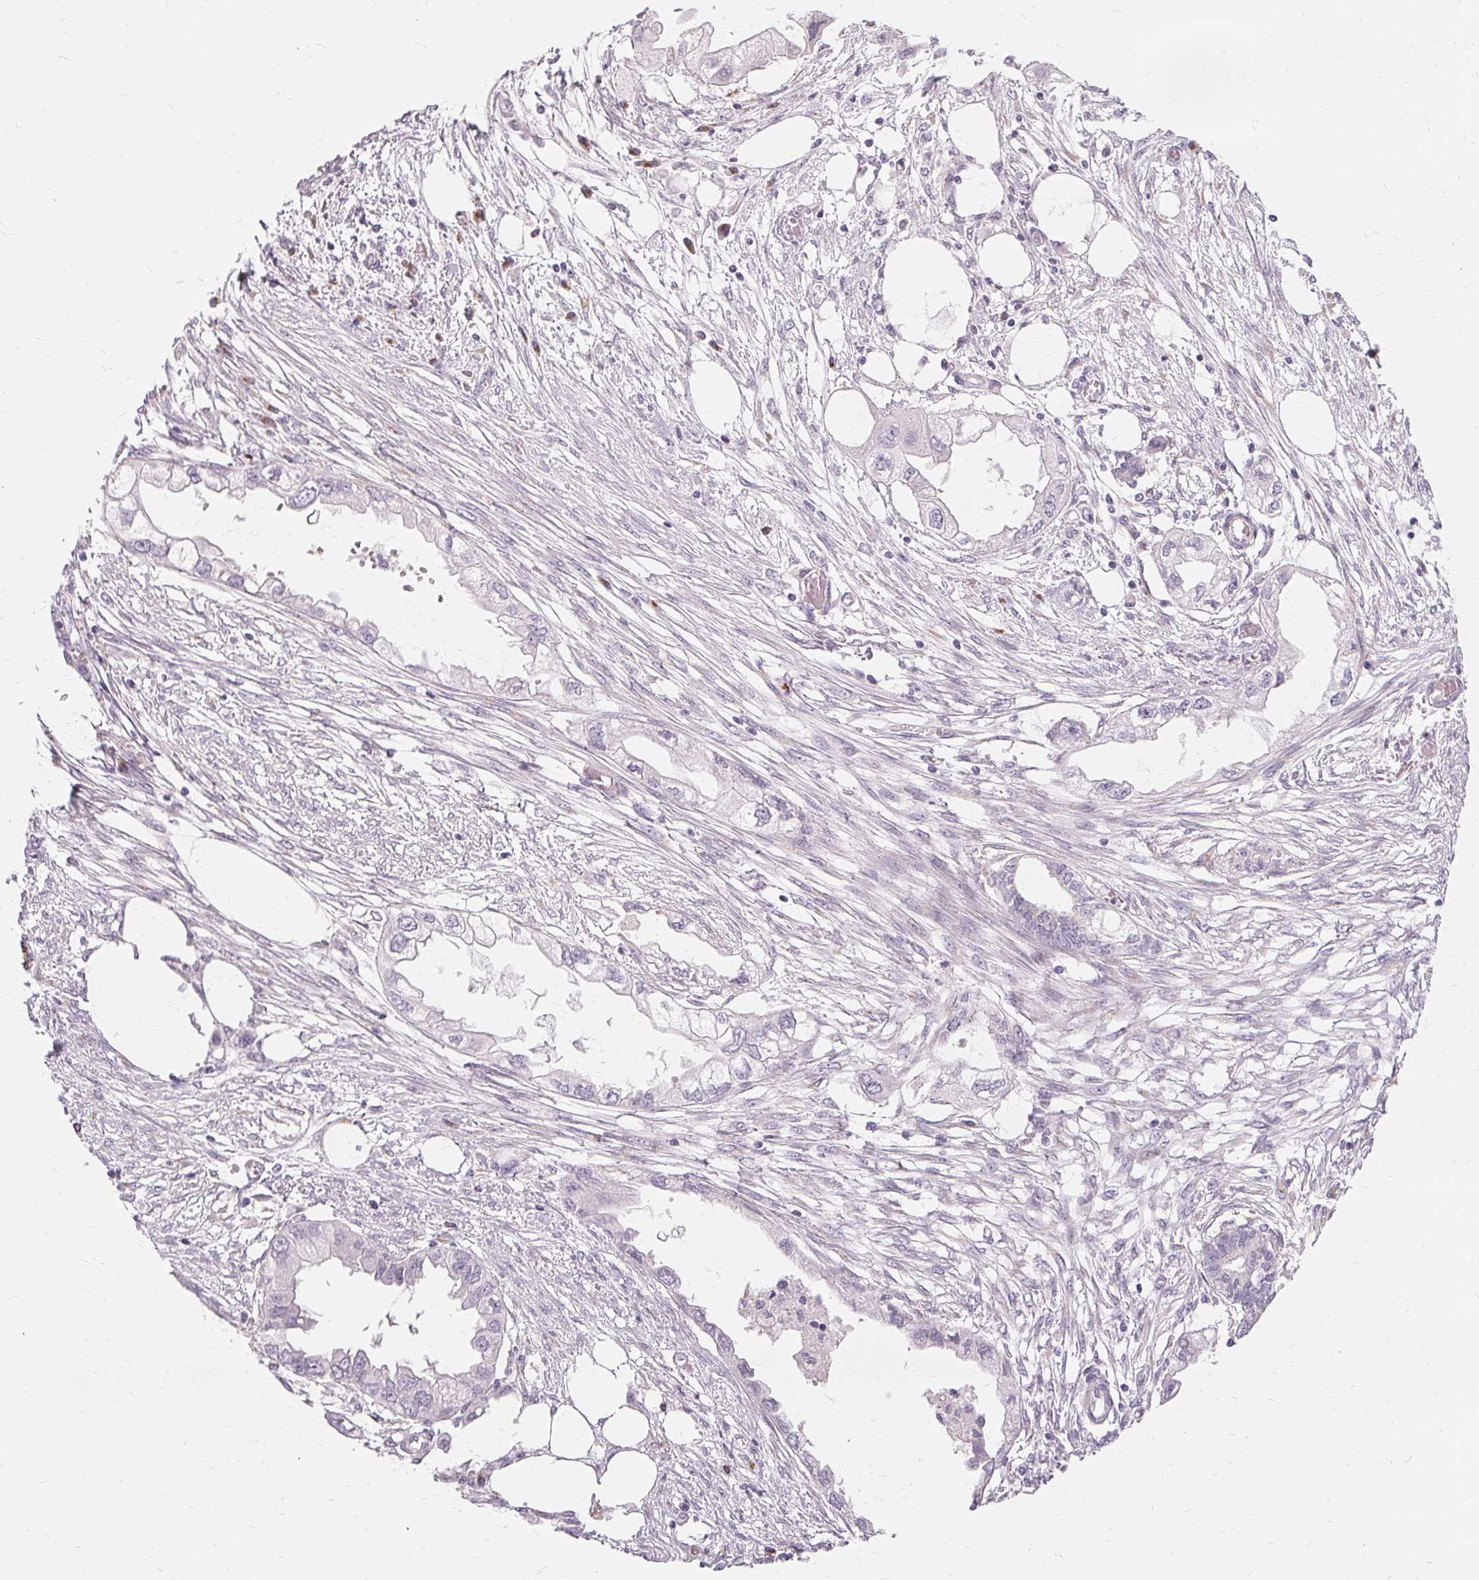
{"staining": {"intensity": "negative", "quantity": "none", "location": "none"}, "tissue": "endometrial cancer", "cell_type": "Tumor cells", "image_type": "cancer", "snomed": [{"axis": "morphology", "description": "Adenocarcinoma, NOS"}, {"axis": "morphology", "description": "Adenocarcinoma, metastatic, NOS"}, {"axis": "topography", "description": "Adipose tissue"}, {"axis": "topography", "description": "Endometrium"}], "caption": "Tumor cells show no significant positivity in metastatic adenocarcinoma (endometrial).", "gene": "FCRL3", "patient": {"sex": "female", "age": 67}}